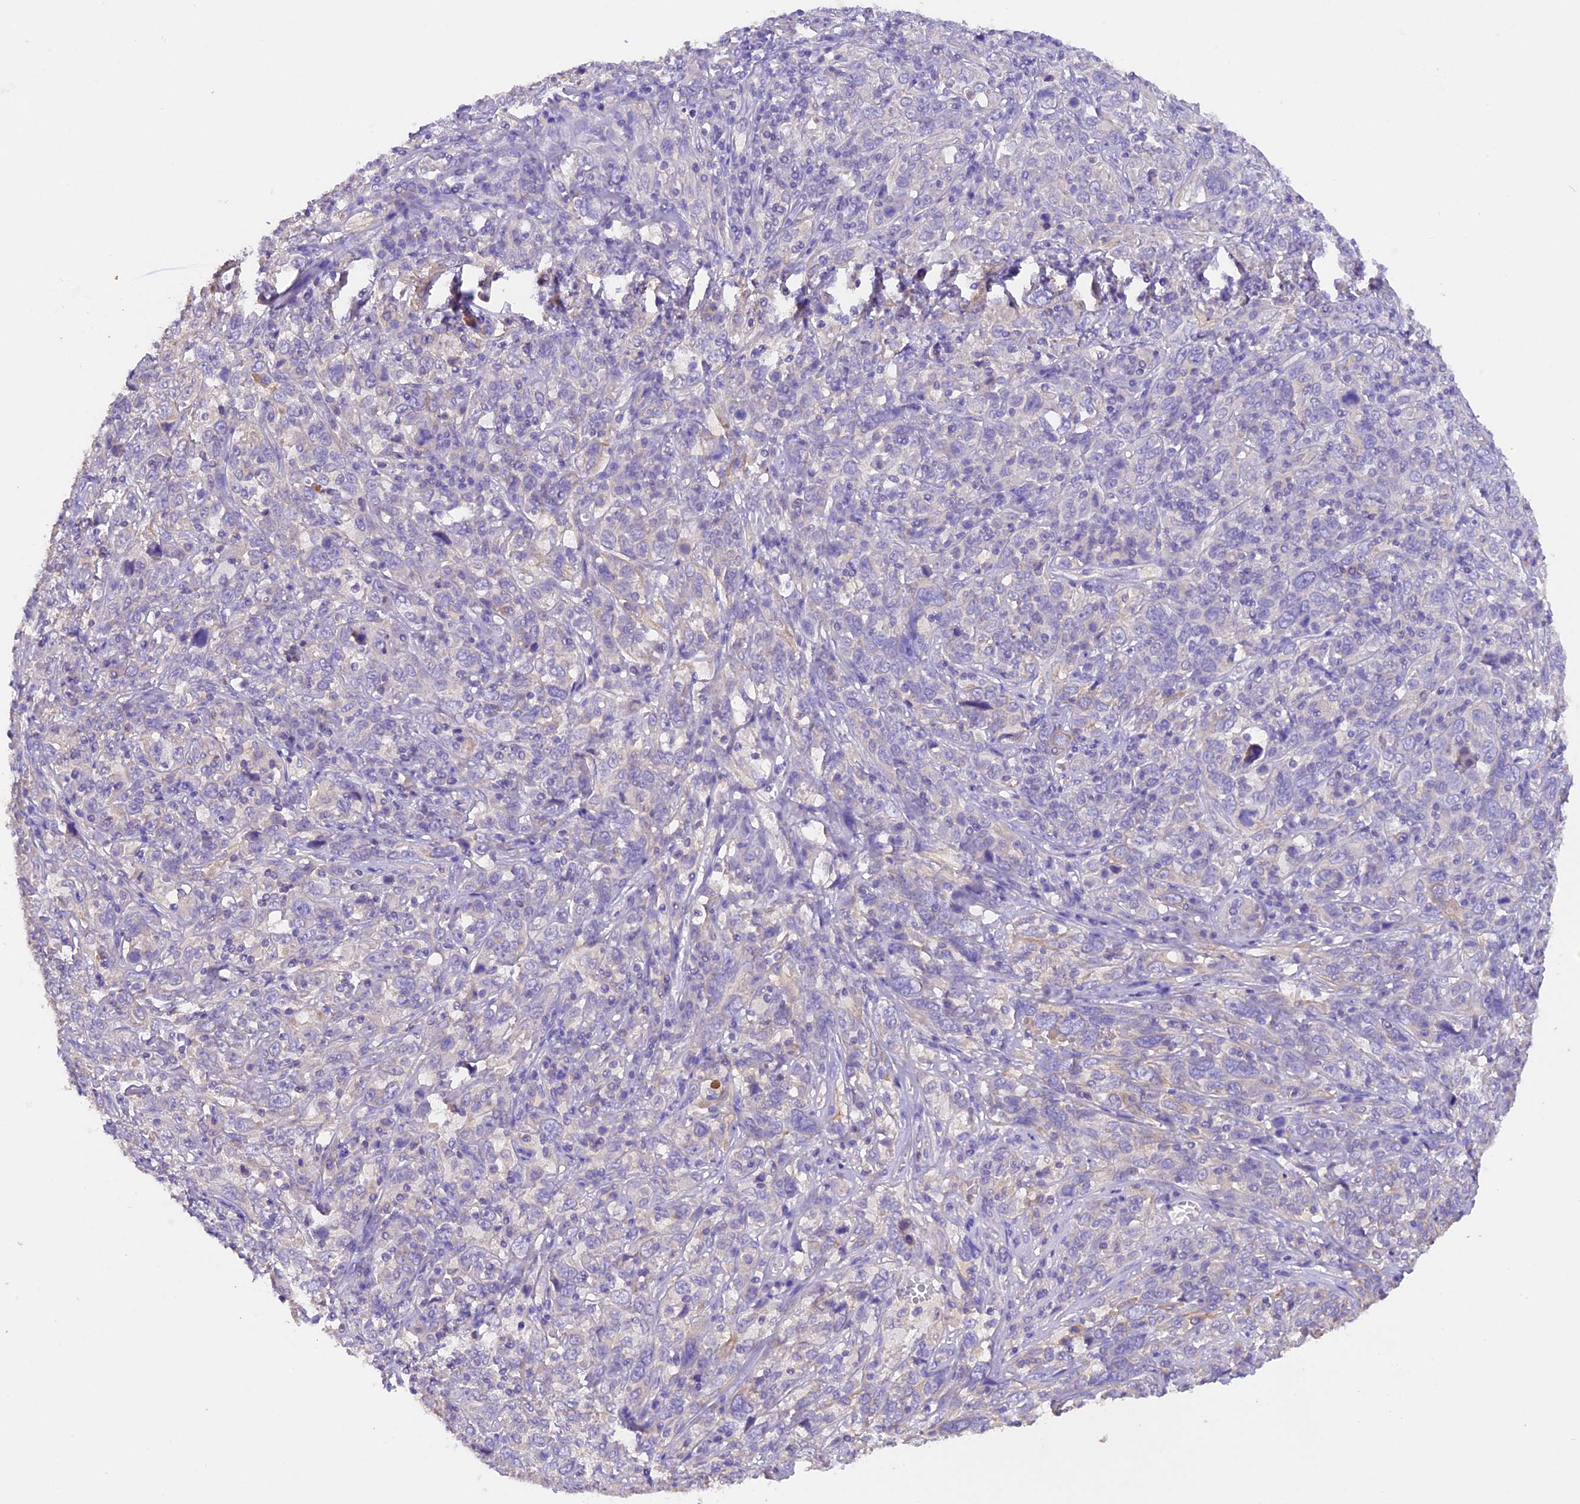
{"staining": {"intensity": "negative", "quantity": "none", "location": "none"}, "tissue": "cervical cancer", "cell_type": "Tumor cells", "image_type": "cancer", "snomed": [{"axis": "morphology", "description": "Squamous cell carcinoma, NOS"}, {"axis": "topography", "description": "Cervix"}], "caption": "IHC photomicrograph of squamous cell carcinoma (cervical) stained for a protein (brown), which reveals no staining in tumor cells.", "gene": "AP3B2", "patient": {"sex": "female", "age": 46}}